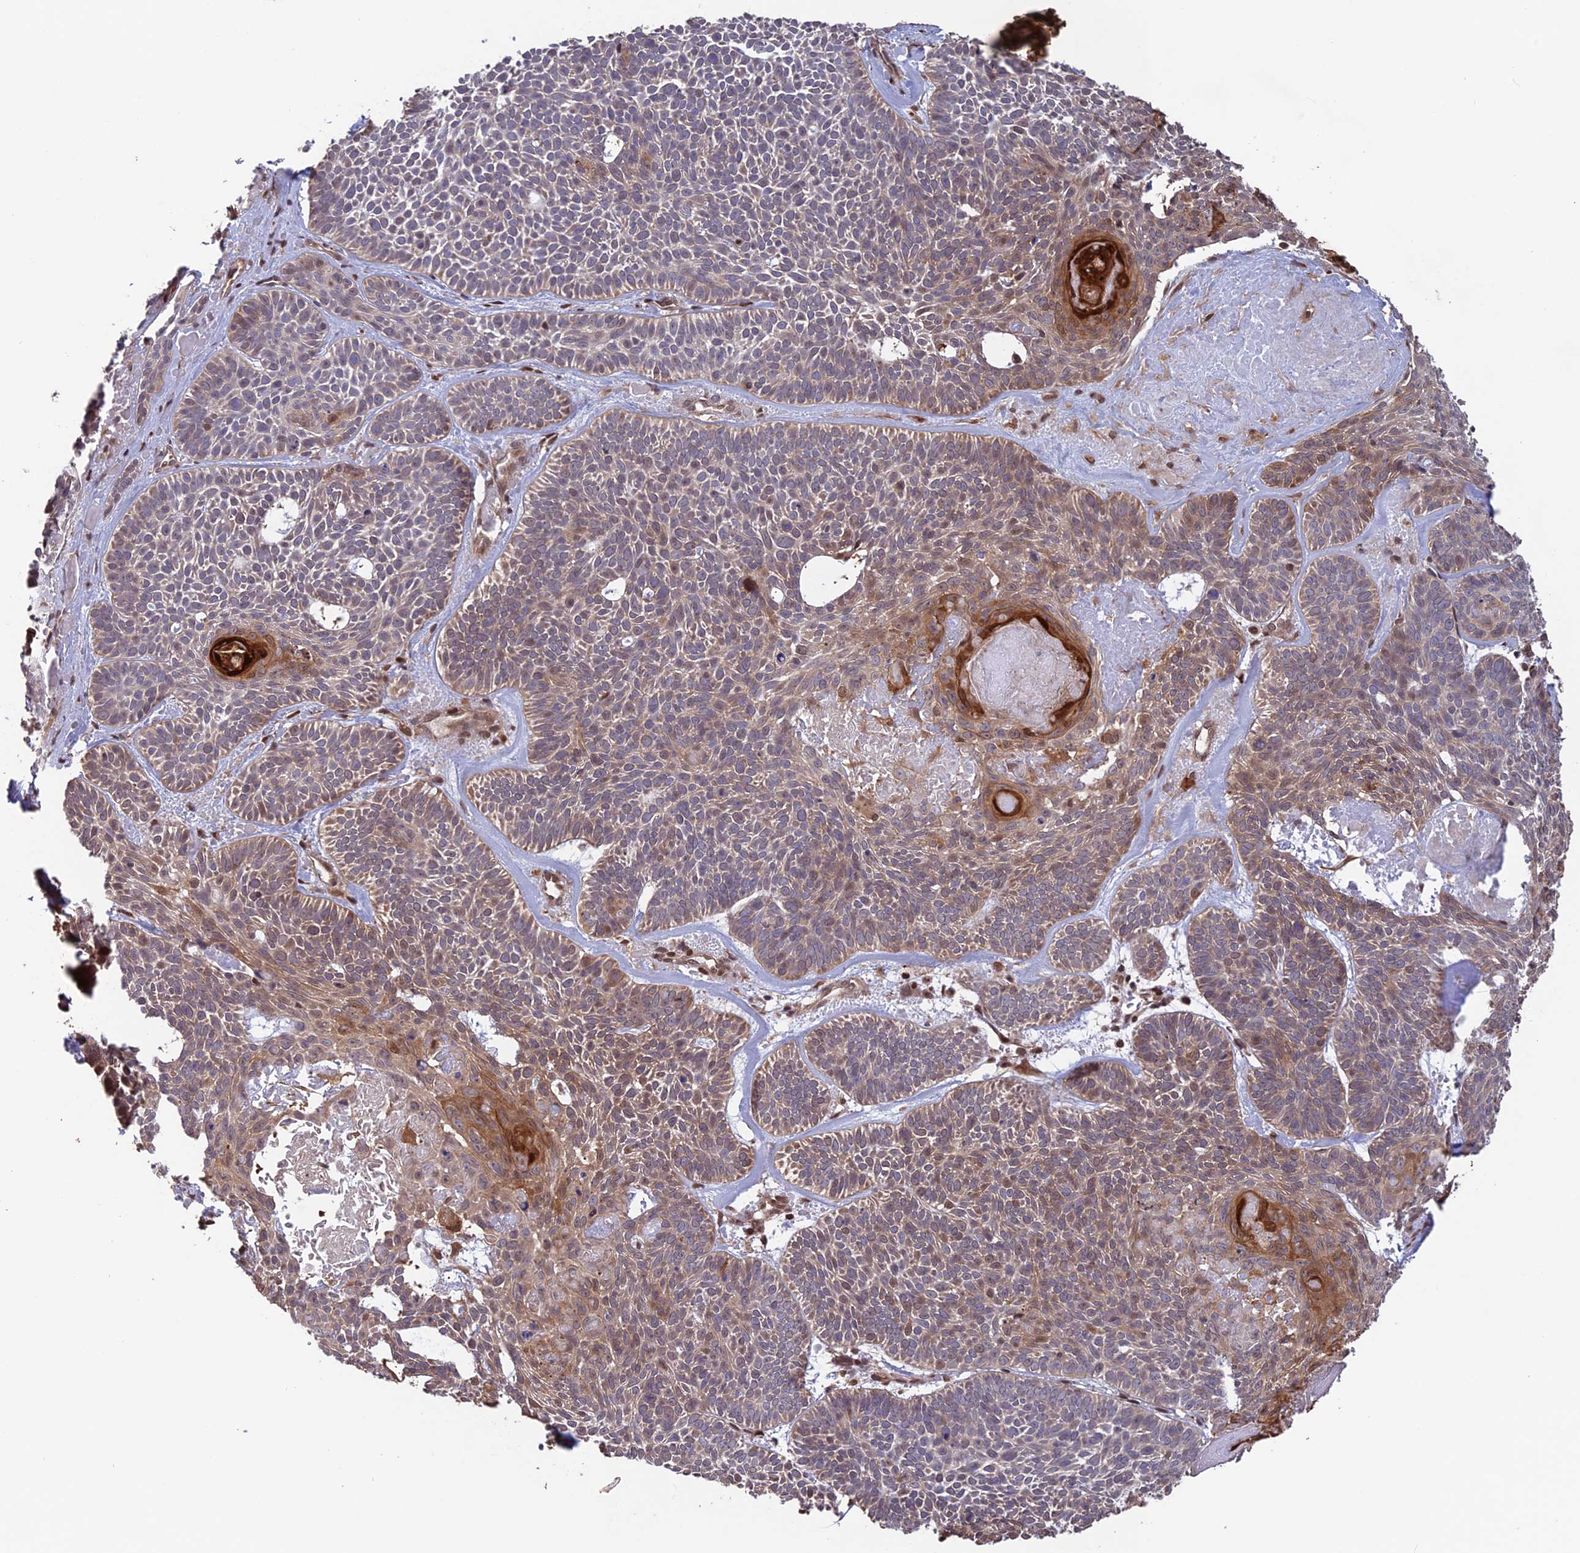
{"staining": {"intensity": "weak", "quantity": "25%-75%", "location": "cytoplasmic/membranous"}, "tissue": "skin cancer", "cell_type": "Tumor cells", "image_type": "cancer", "snomed": [{"axis": "morphology", "description": "Basal cell carcinoma"}, {"axis": "topography", "description": "Skin"}], "caption": "Skin cancer (basal cell carcinoma) stained for a protein reveals weak cytoplasmic/membranous positivity in tumor cells. The protein is shown in brown color, while the nuclei are stained blue.", "gene": "MAST2", "patient": {"sex": "male", "age": 85}}